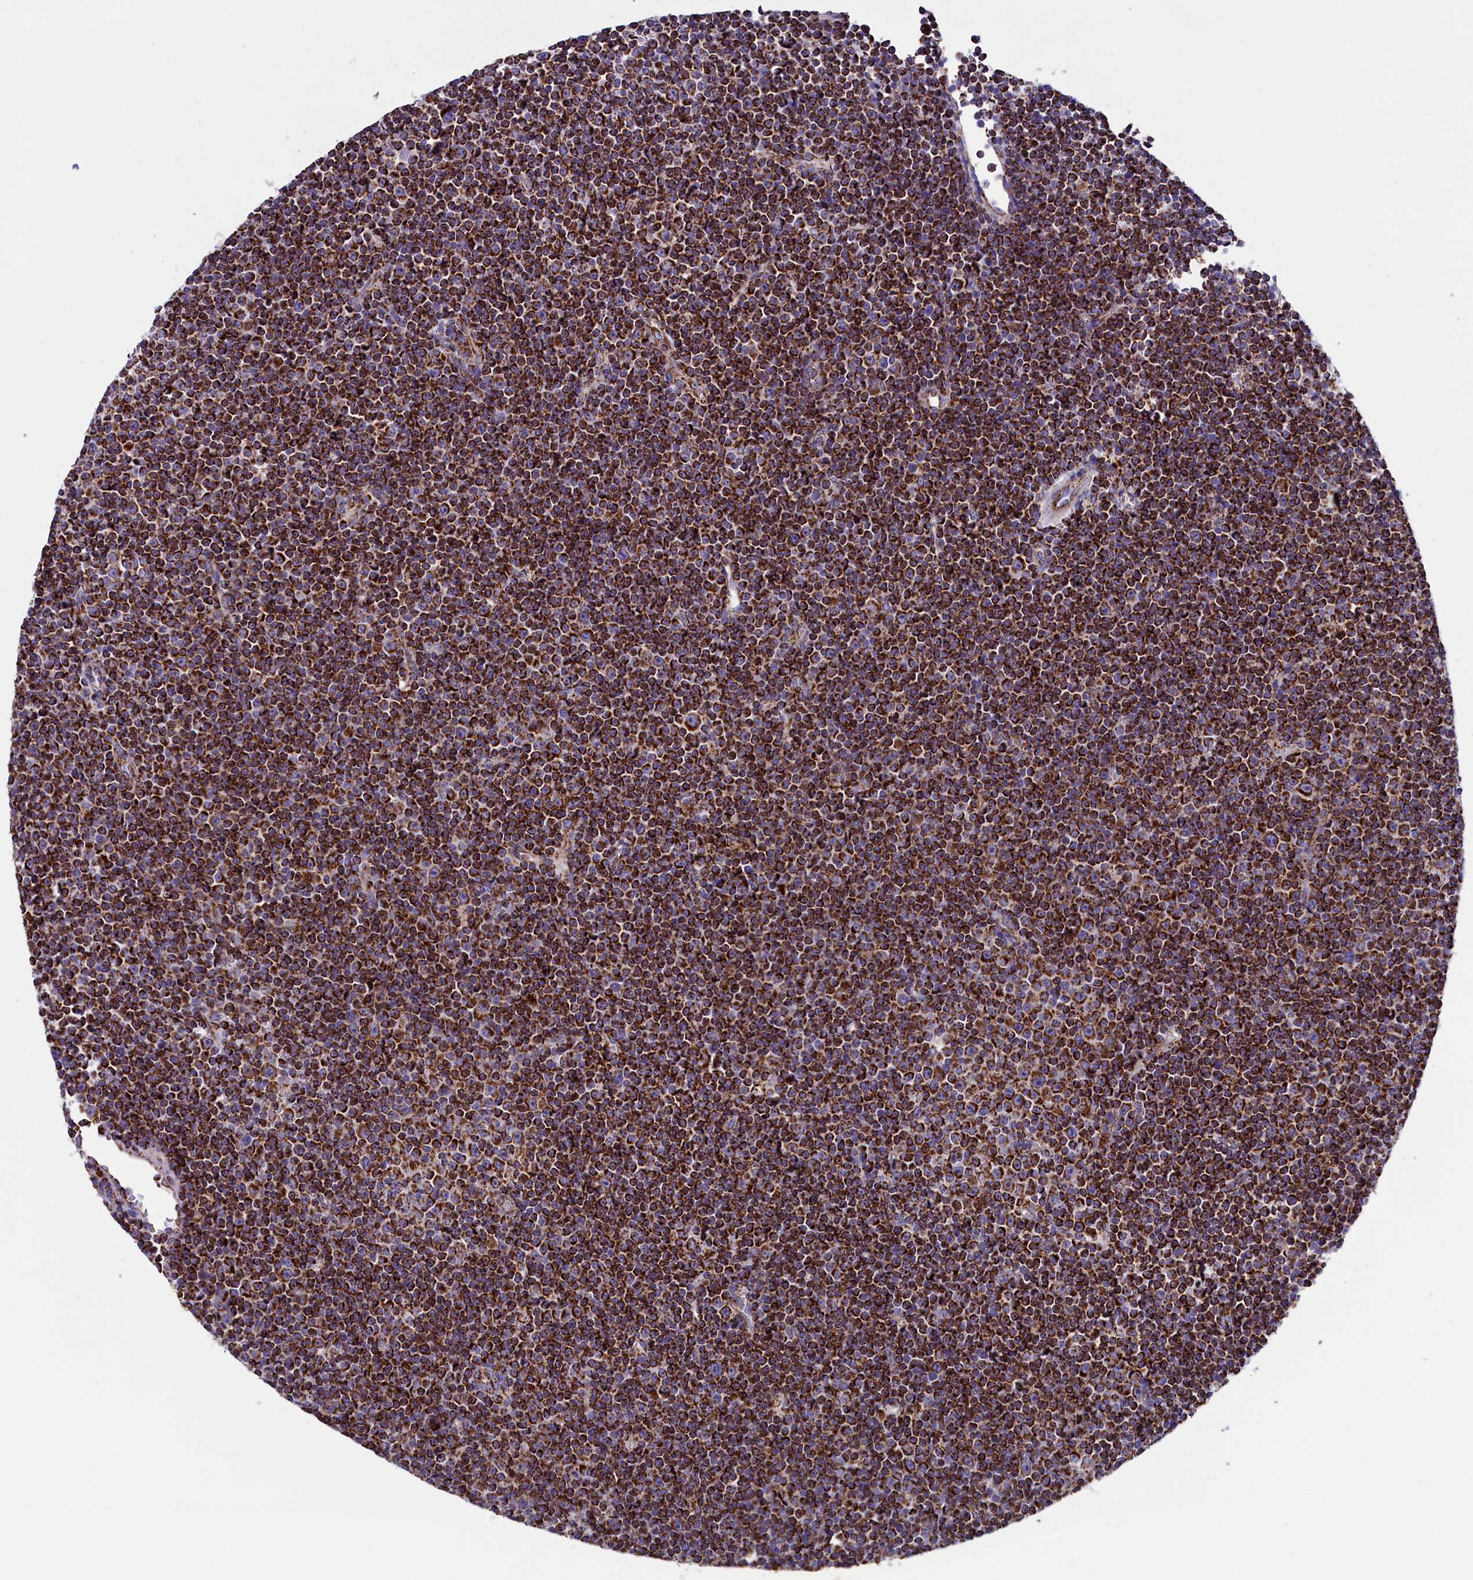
{"staining": {"intensity": "strong", "quantity": ">75%", "location": "cytoplasmic/membranous"}, "tissue": "lymphoma", "cell_type": "Tumor cells", "image_type": "cancer", "snomed": [{"axis": "morphology", "description": "Malignant lymphoma, non-Hodgkin's type, Low grade"}, {"axis": "topography", "description": "Lymph node"}], "caption": "IHC image of neoplastic tissue: malignant lymphoma, non-Hodgkin's type (low-grade) stained using immunohistochemistry reveals high levels of strong protein expression localized specifically in the cytoplasmic/membranous of tumor cells, appearing as a cytoplasmic/membranous brown color.", "gene": "SLC39A3", "patient": {"sex": "female", "age": 67}}